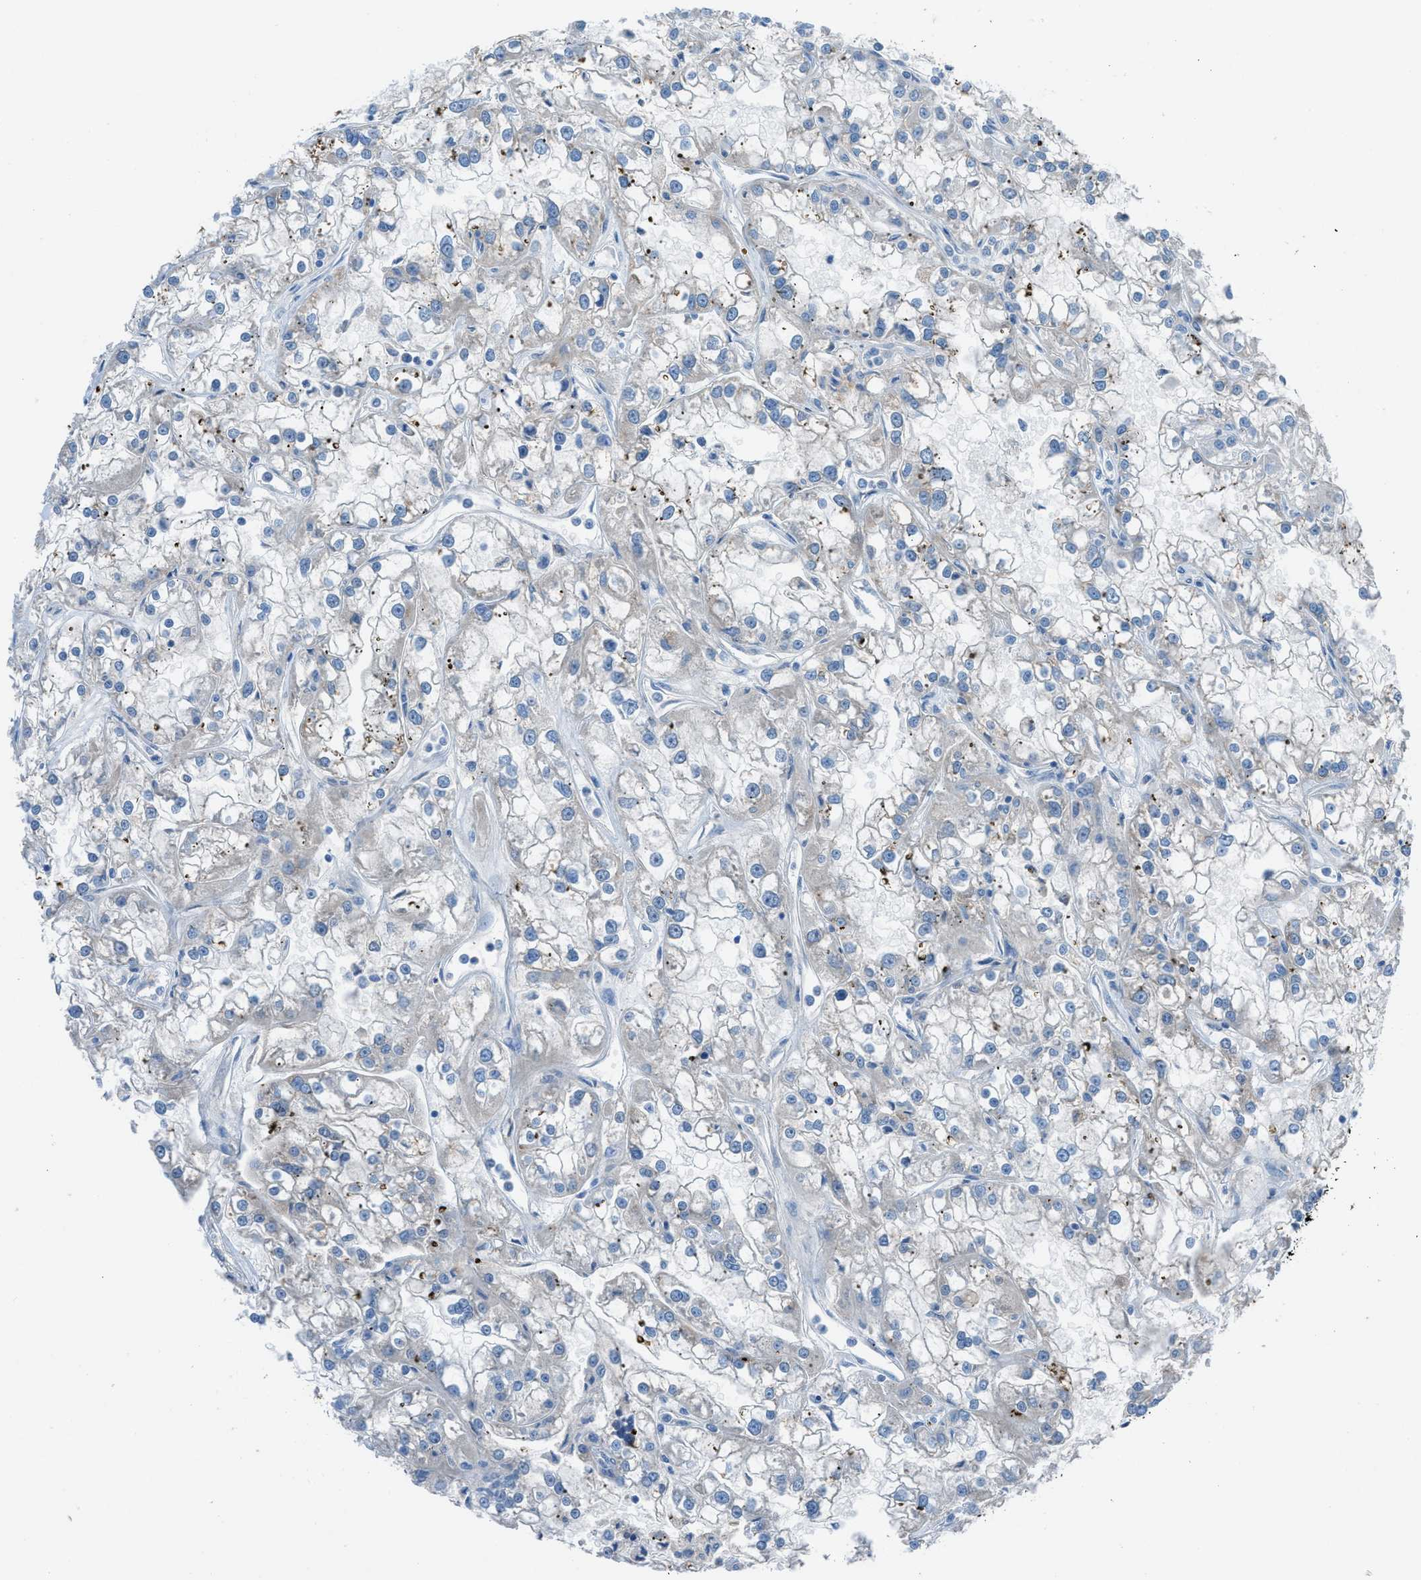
{"staining": {"intensity": "weak", "quantity": "<25%", "location": "cytoplasmic/membranous"}, "tissue": "renal cancer", "cell_type": "Tumor cells", "image_type": "cancer", "snomed": [{"axis": "morphology", "description": "Adenocarcinoma, NOS"}, {"axis": "topography", "description": "Kidney"}], "caption": "Immunohistochemical staining of human renal cancer (adenocarcinoma) shows no significant positivity in tumor cells. The staining is performed using DAB brown chromogen with nuclei counter-stained in using hematoxylin.", "gene": "C5AR2", "patient": {"sex": "female", "age": 52}}